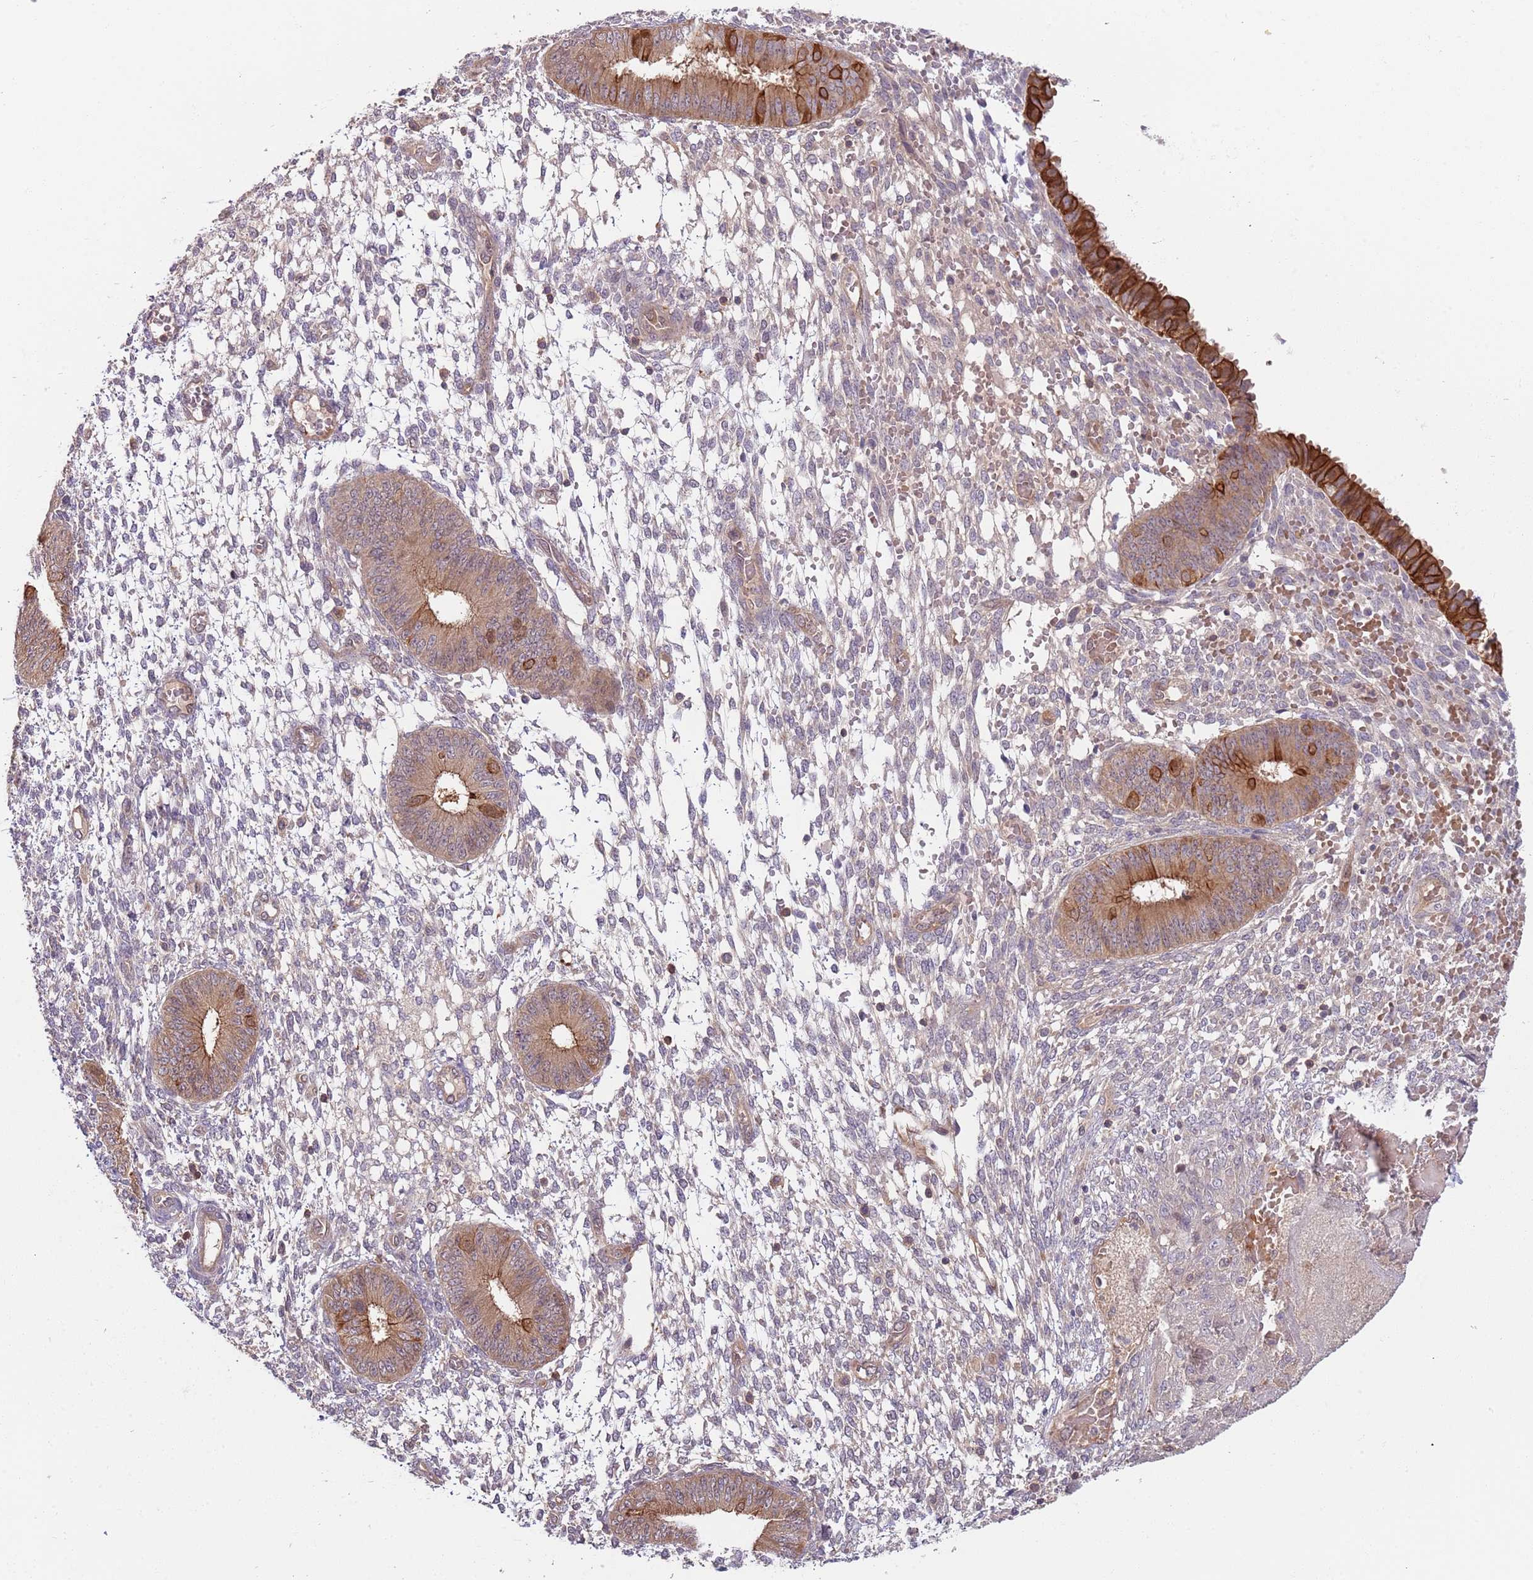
{"staining": {"intensity": "weak", "quantity": "<25%", "location": "cytoplasmic/membranous"}, "tissue": "endometrium", "cell_type": "Cells in endometrial stroma", "image_type": "normal", "snomed": [{"axis": "morphology", "description": "Normal tissue, NOS"}, {"axis": "topography", "description": "Endometrium"}], "caption": "Immunohistochemistry micrograph of normal endometrium: endometrium stained with DAB (3,3'-diaminobenzidine) reveals no significant protein staining in cells in endometrial stroma.", "gene": "GSDMD", "patient": {"sex": "female", "age": 49}}